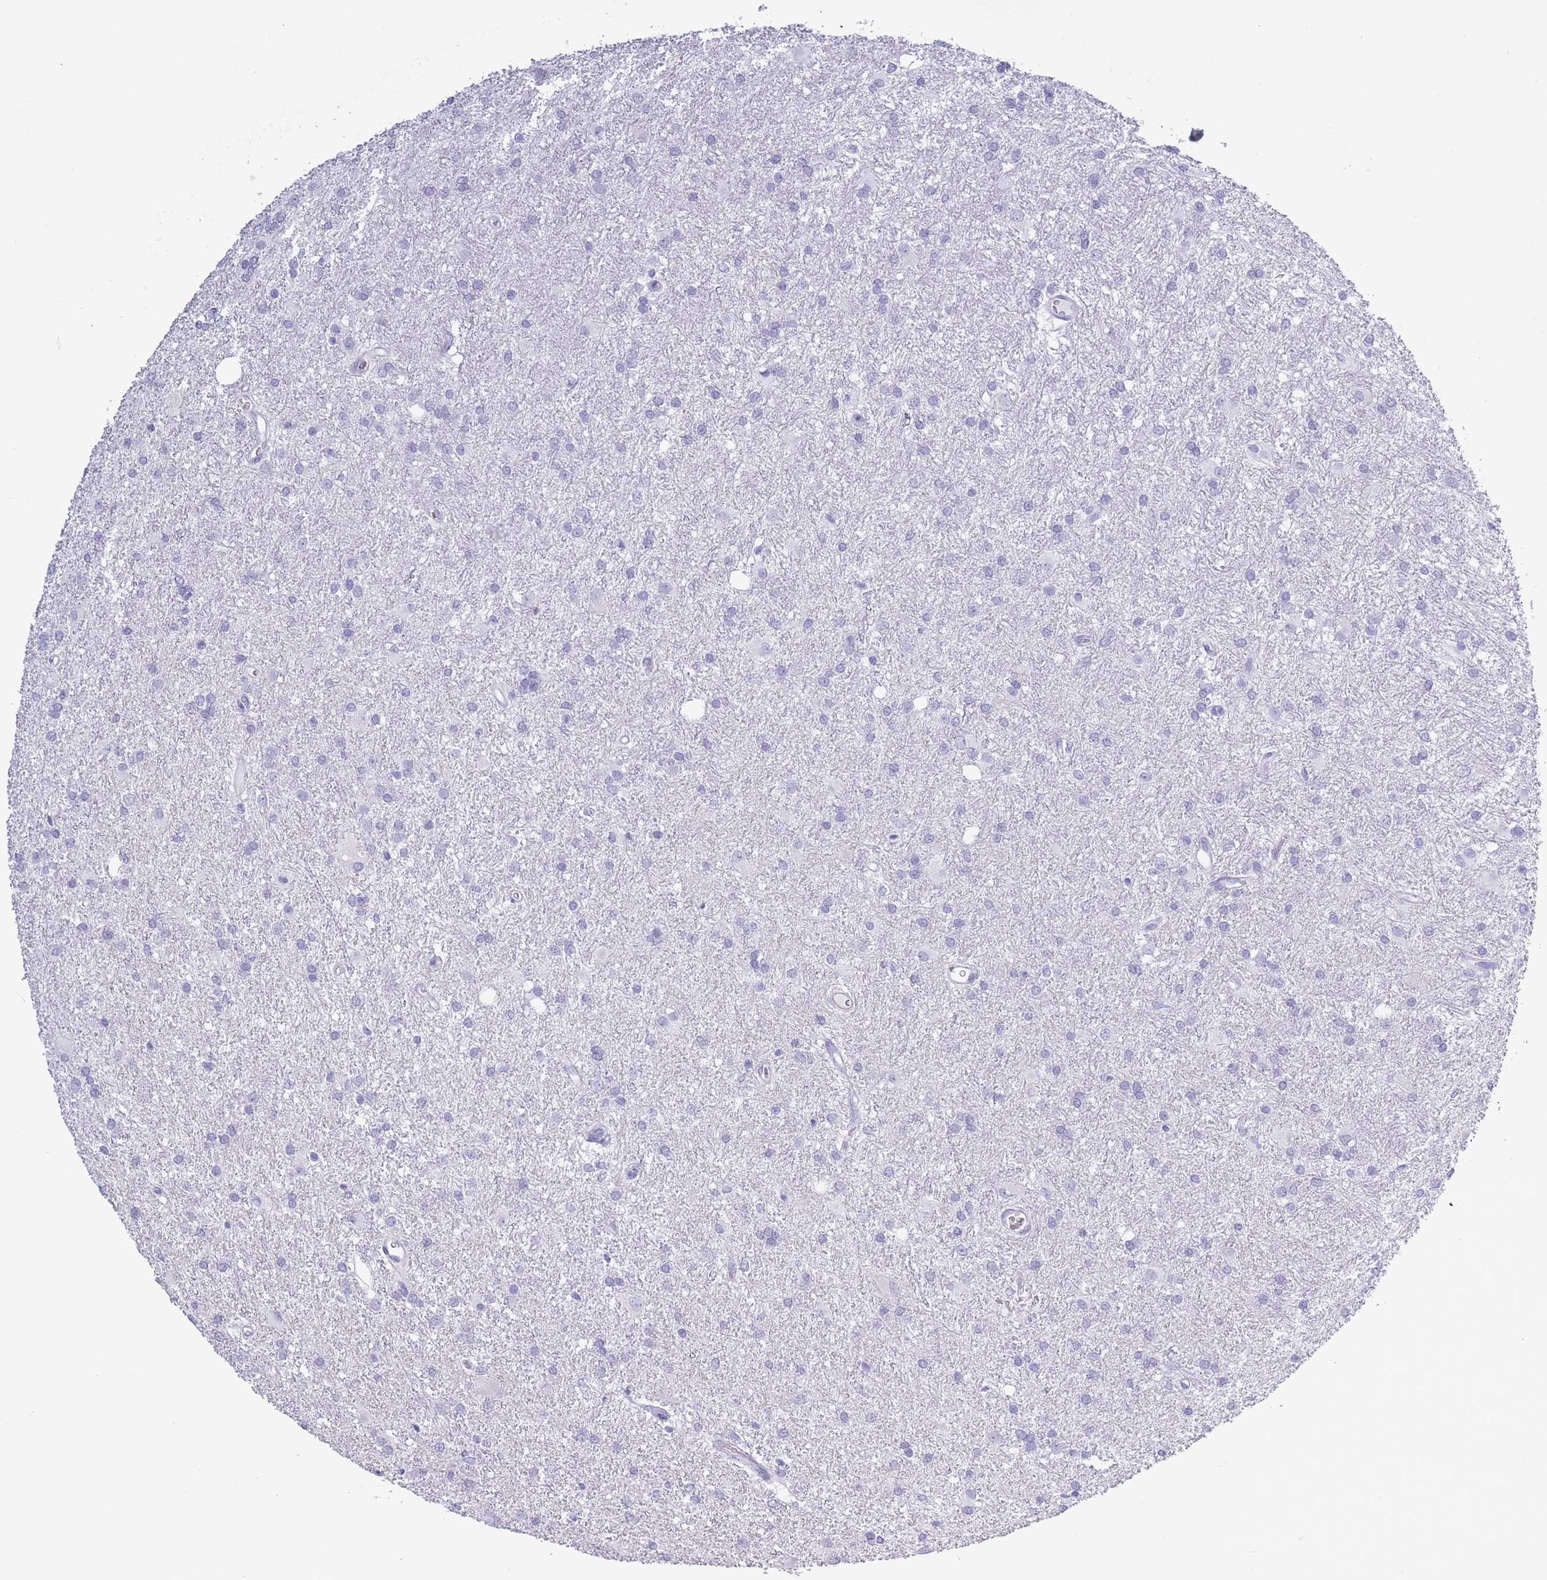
{"staining": {"intensity": "negative", "quantity": "none", "location": "none"}, "tissue": "glioma", "cell_type": "Tumor cells", "image_type": "cancer", "snomed": [{"axis": "morphology", "description": "Glioma, malignant, High grade"}, {"axis": "topography", "description": "Brain"}], "caption": "Tumor cells show no significant expression in malignant high-grade glioma.", "gene": "OR7C1", "patient": {"sex": "female", "age": 50}}